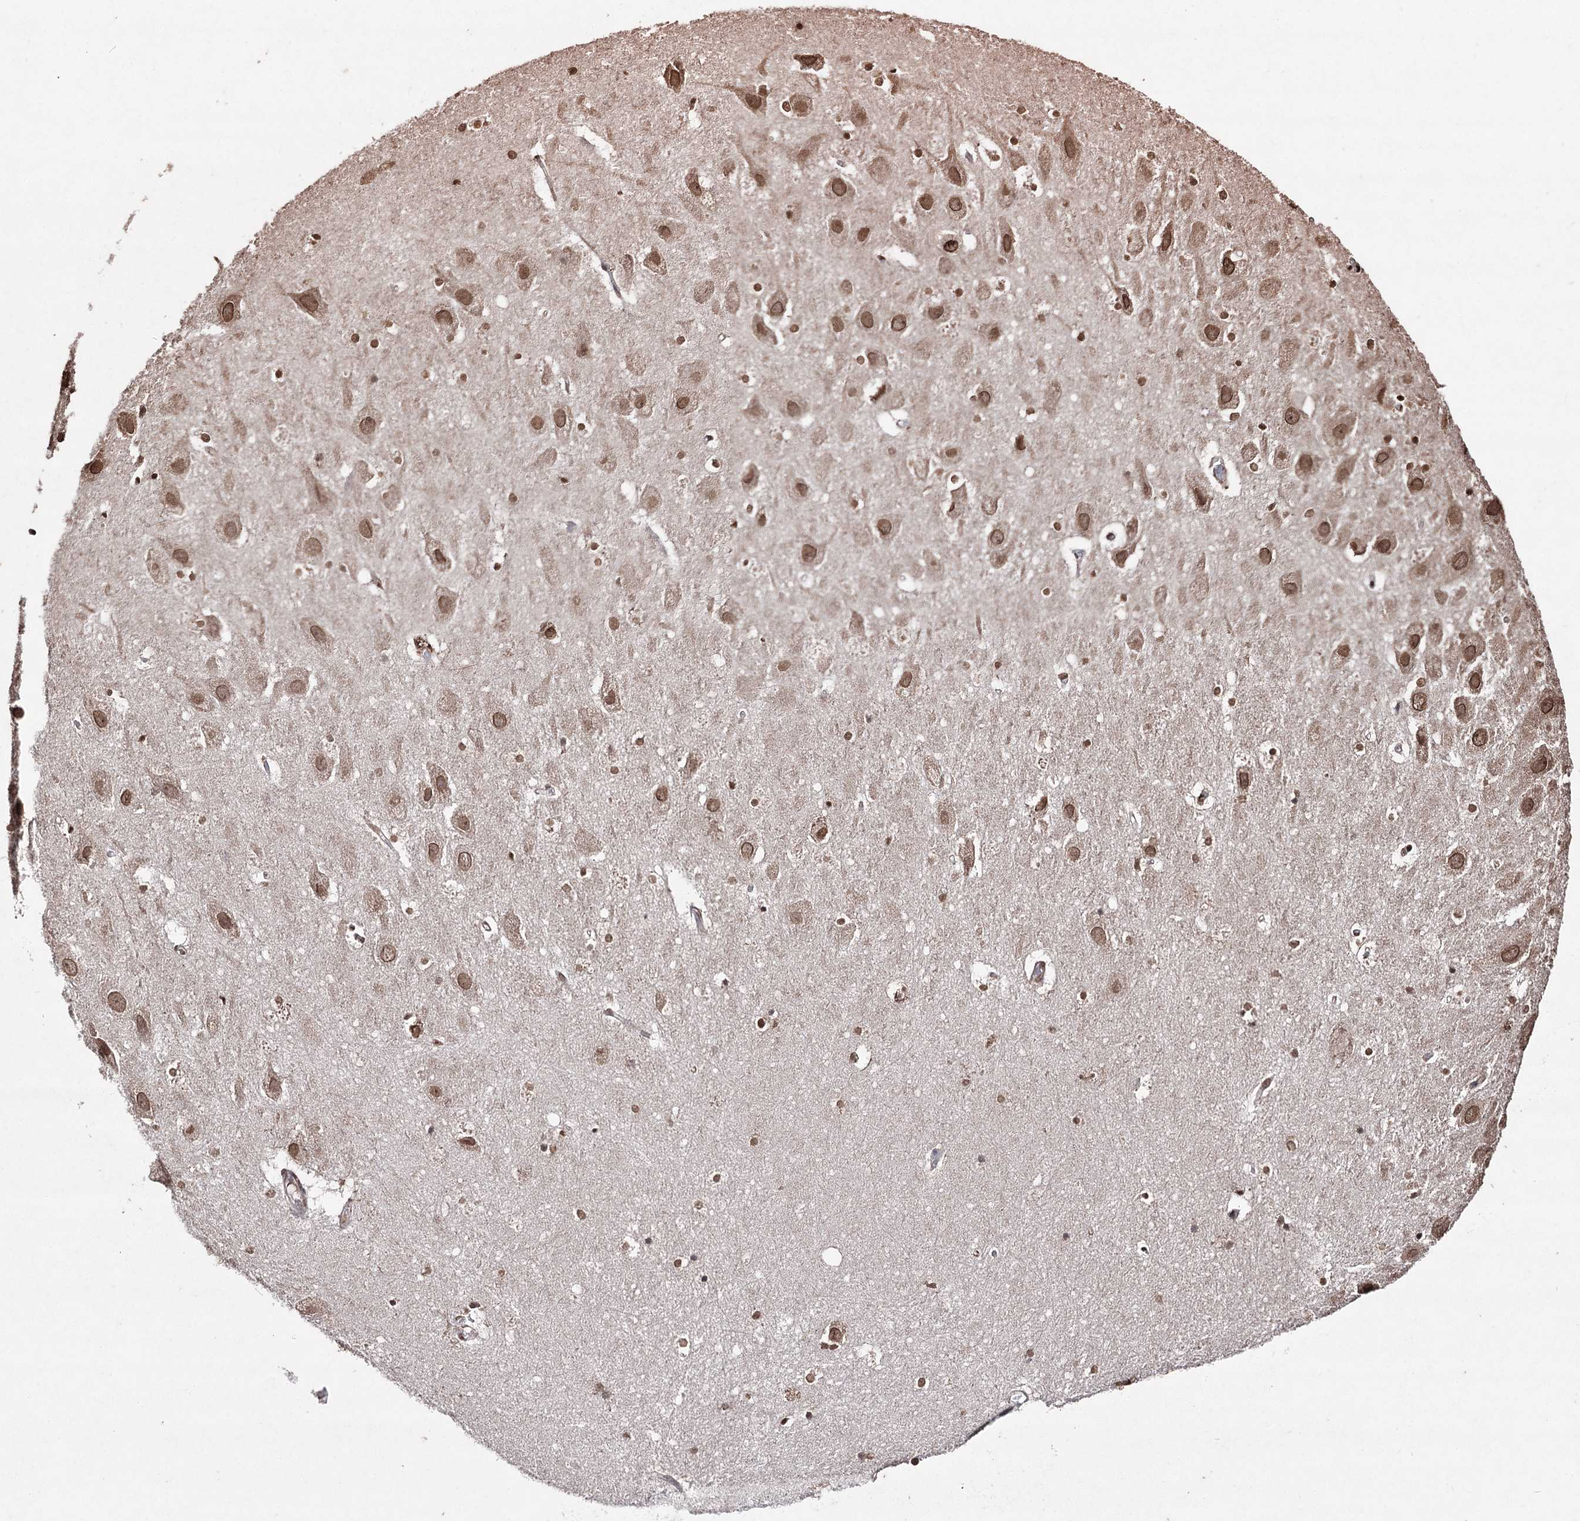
{"staining": {"intensity": "moderate", "quantity": ">75%", "location": "nuclear"}, "tissue": "hippocampus", "cell_type": "Glial cells", "image_type": "normal", "snomed": [{"axis": "morphology", "description": "Normal tissue, NOS"}, {"axis": "topography", "description": "Hippocampus"}], "caption": "About >75% of glial cells in unremarkable hippocampus show moderate nuclear protein staining as visualized by brown immunohistochemical staining.", "gene": "ATG14", "patient": {"sex": "female", "age": 52}}